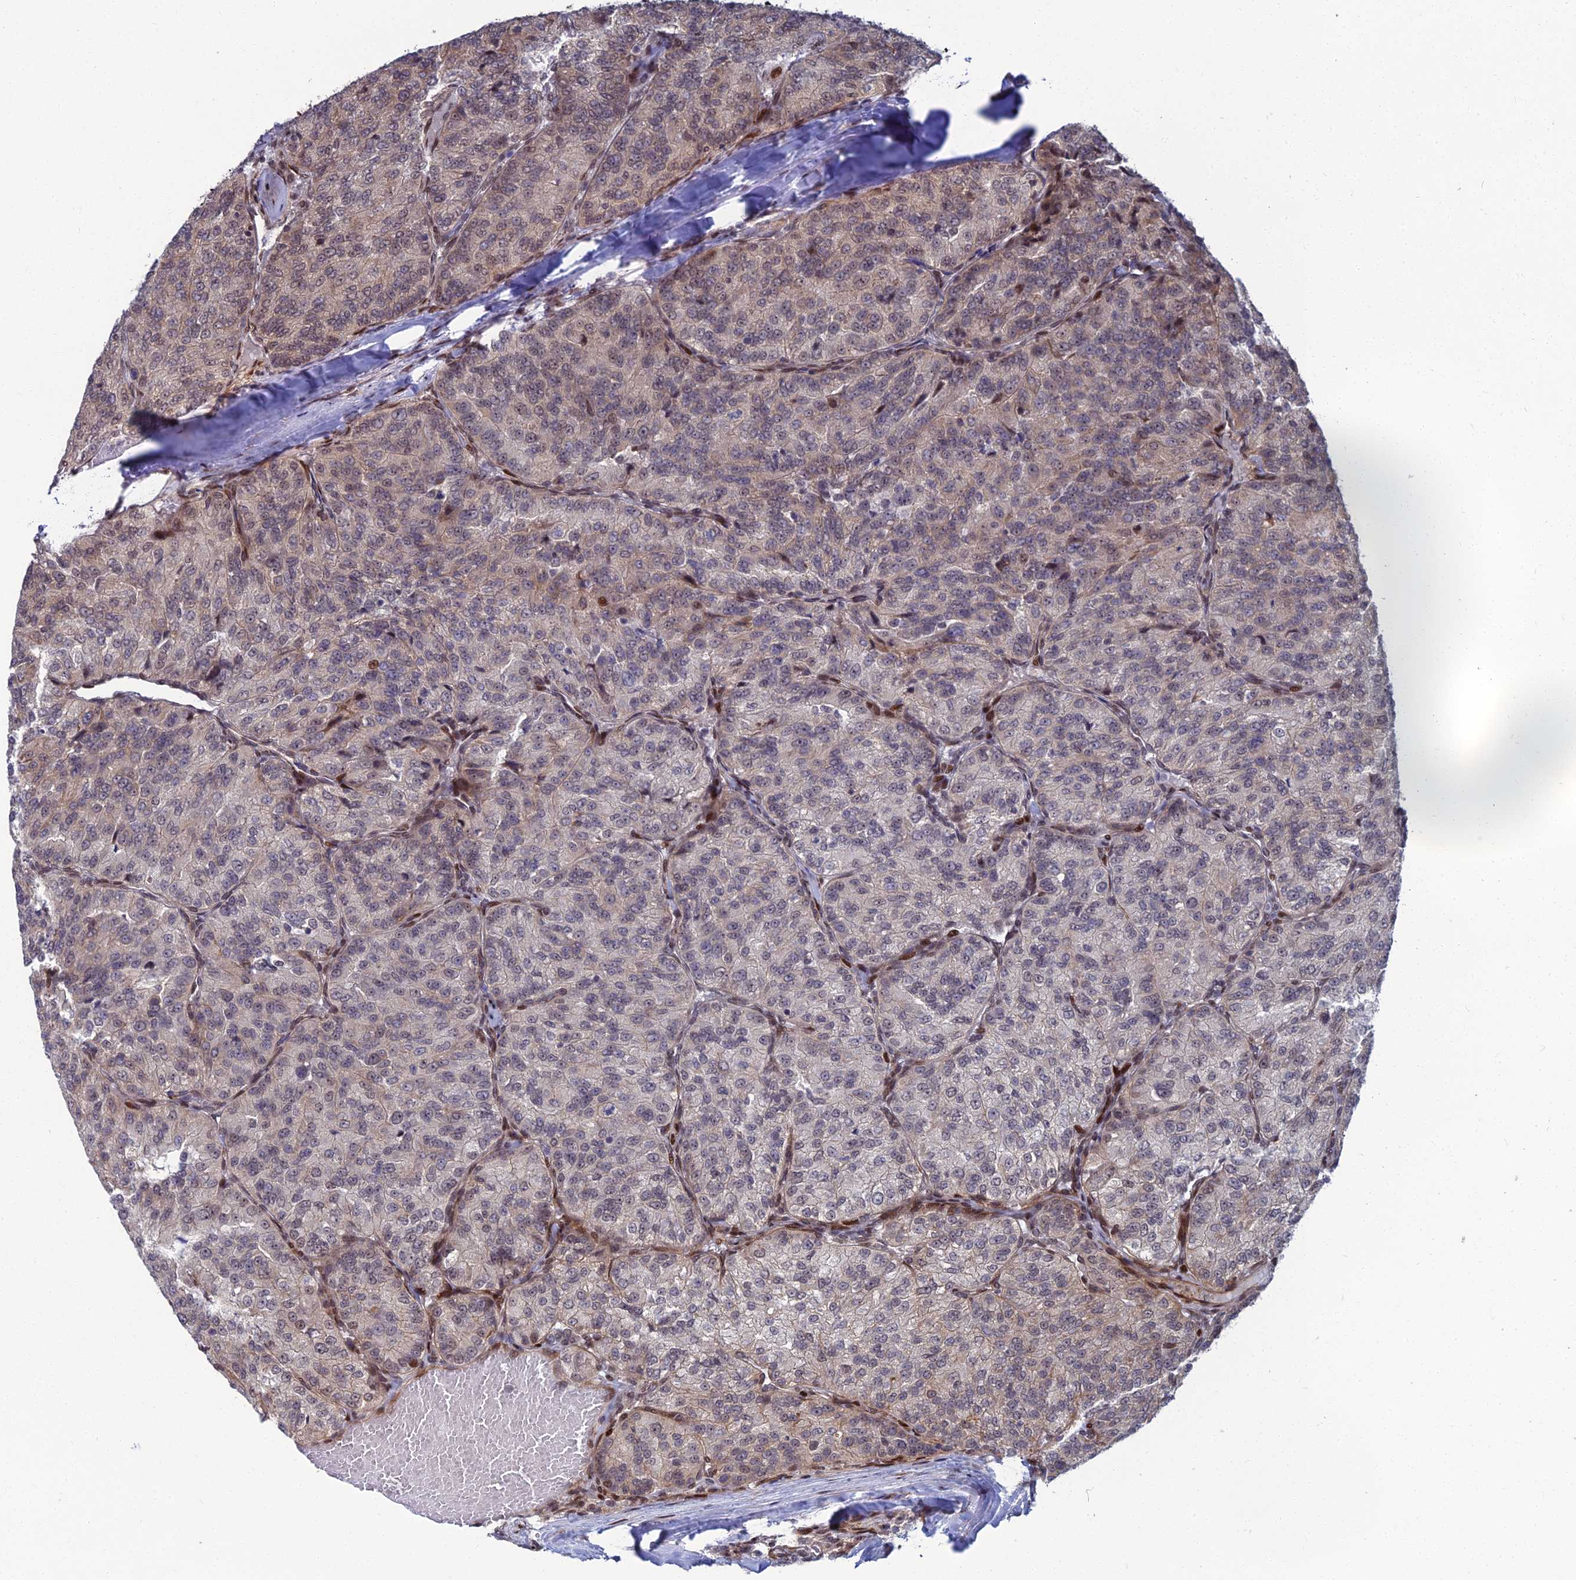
{"staining": {"intensity": "weak", "quantity": ">75%", "location": "cytoplasmic/membranous,nuclear"}, "tissue": "renal cancer", "cell_type": "Tumor cells", "image_type": "cancer", "snomed": [{"axis": "morphology", "description": "Adenocarcinoma, NOS"}, {"axis": "topography", "description": "Kidney"}], "caption": "This is a micrograph of immunohistochemistry (IHC) staining of renal cancer, which shows weak positivity in the cytoplasmic/membranous and nuclear of tumor cells.", "gene": "ZNF668", "patient": {"sex": "female", "age": 63}}